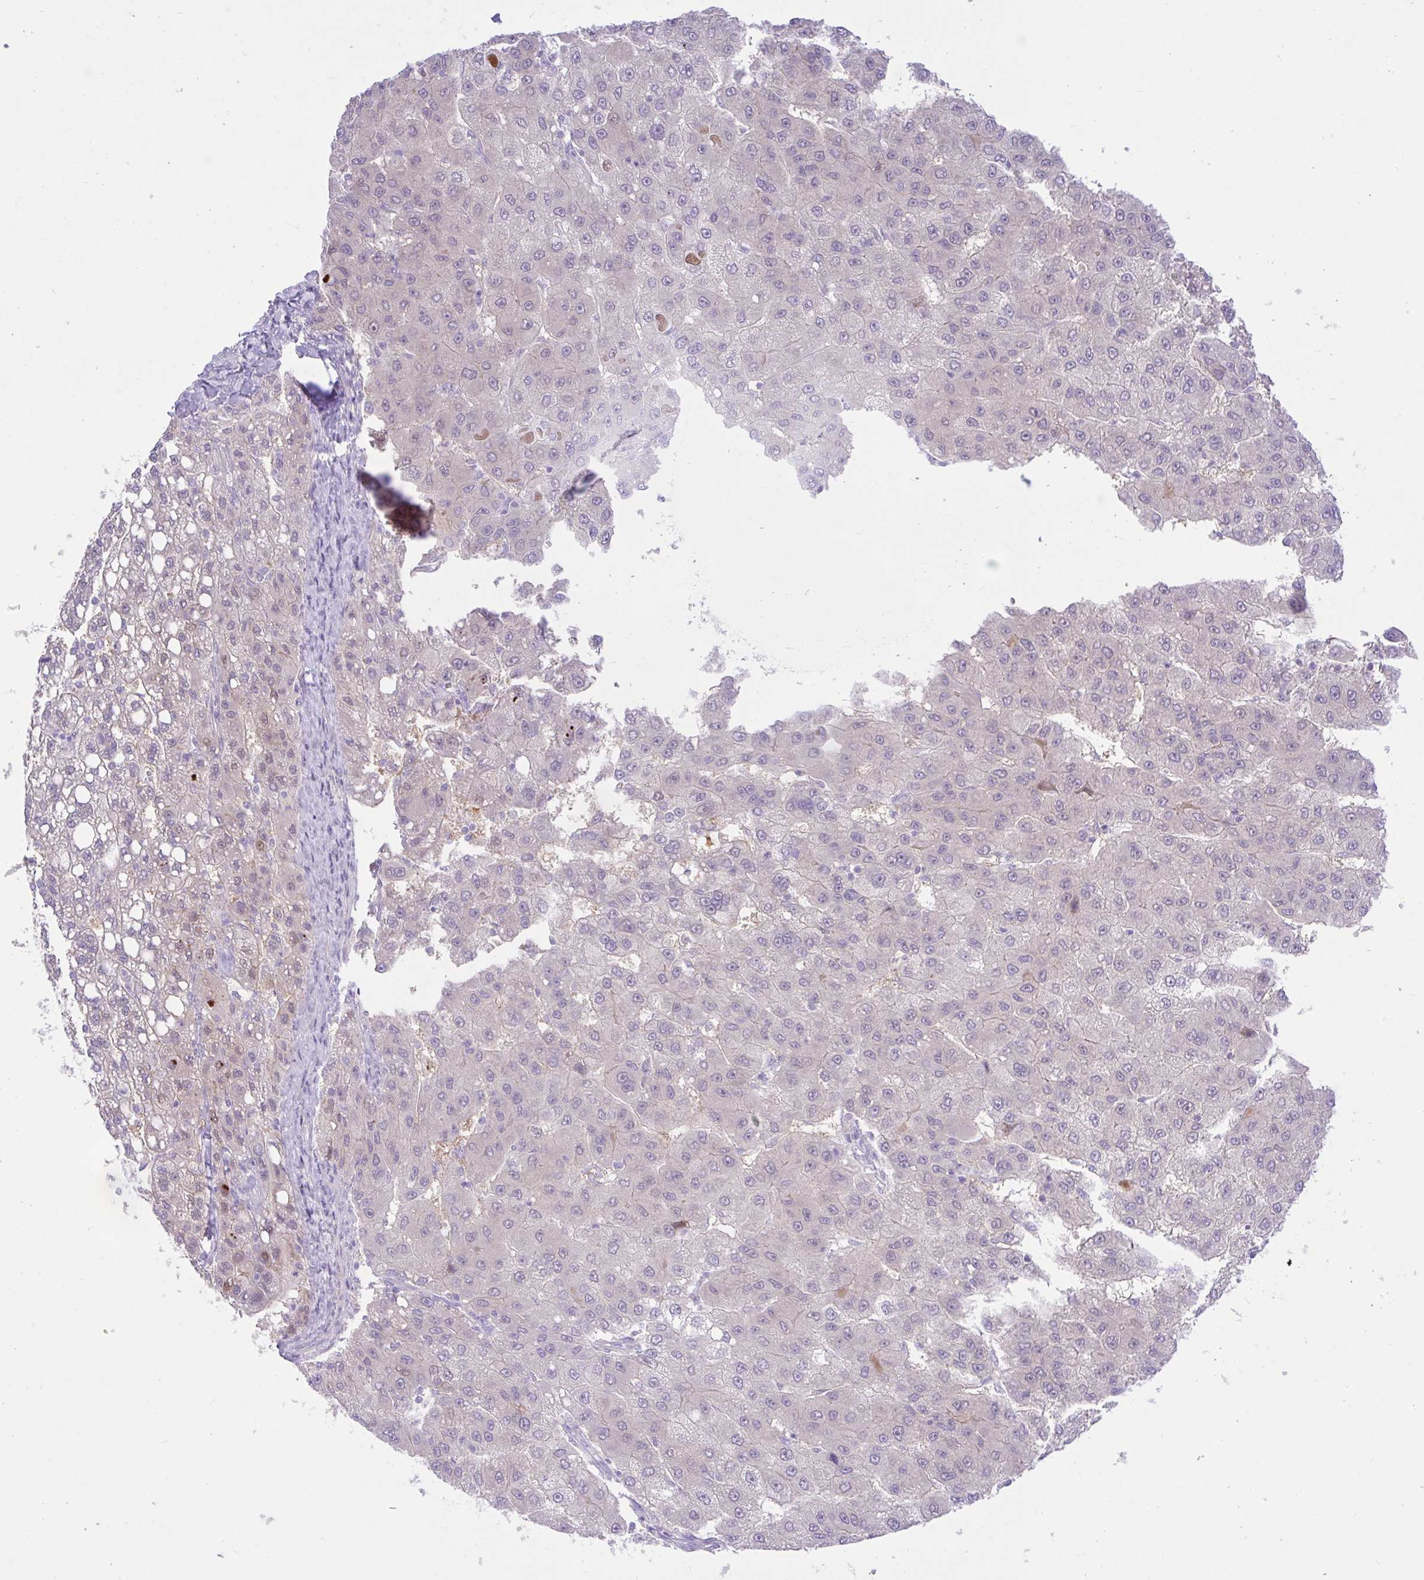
{"staining": {"intensity": "negative", "quantity": "none", "location": "none"}, "tissue": "liver cancer", "cell_type": "Tumor cells", "image_type": "cancer", "snomed": [{"axis": "morphology", "description": "Carcinoma, Hepatocellular, NOS"}, {"axis": "topography", "description": "Liver"}], "caption": "Tumor cells show no significant protein staining in hepatocellular carcinoma (liver).", "gene": "ZNF101", "patient": {"sex": "female", "age": 82}}